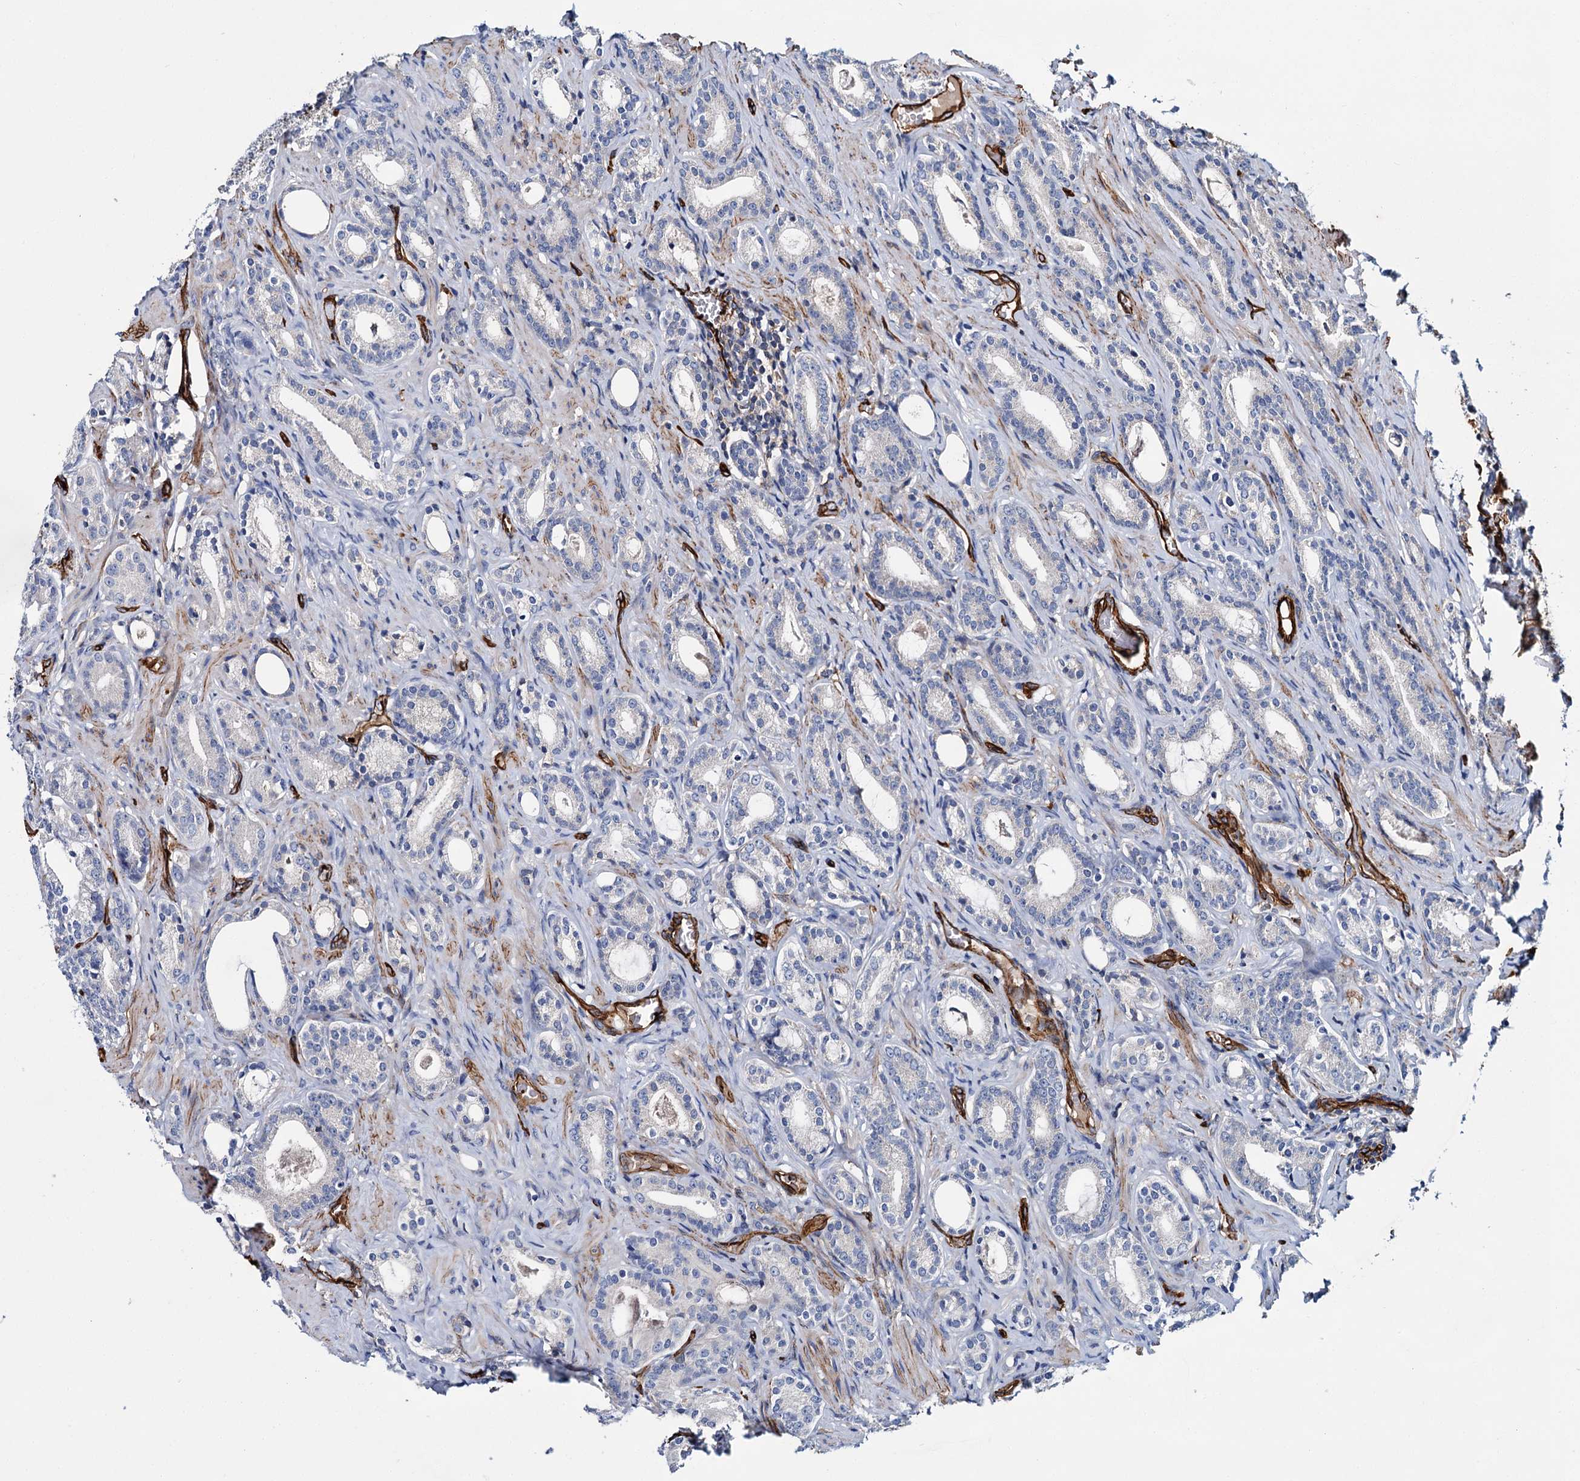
{"staining": {"intensity": "negative", "quantity": "none", "location": "none"}, "tissue": "prostate cancer", "cell_type": "Tumor cells", "image_type": "cancer", "snomed": [{"axis": "morphology", "description": "Adenocarcinoma, Low grade"}, {"axis": "topography", "description": "Prostate"}], "caption": "There is no significant staining in tumor cells of low-grade adenocarcinoma (prostate).", "gene": "CACNA1C", "patient": {"sex": "male", "age": 71}}